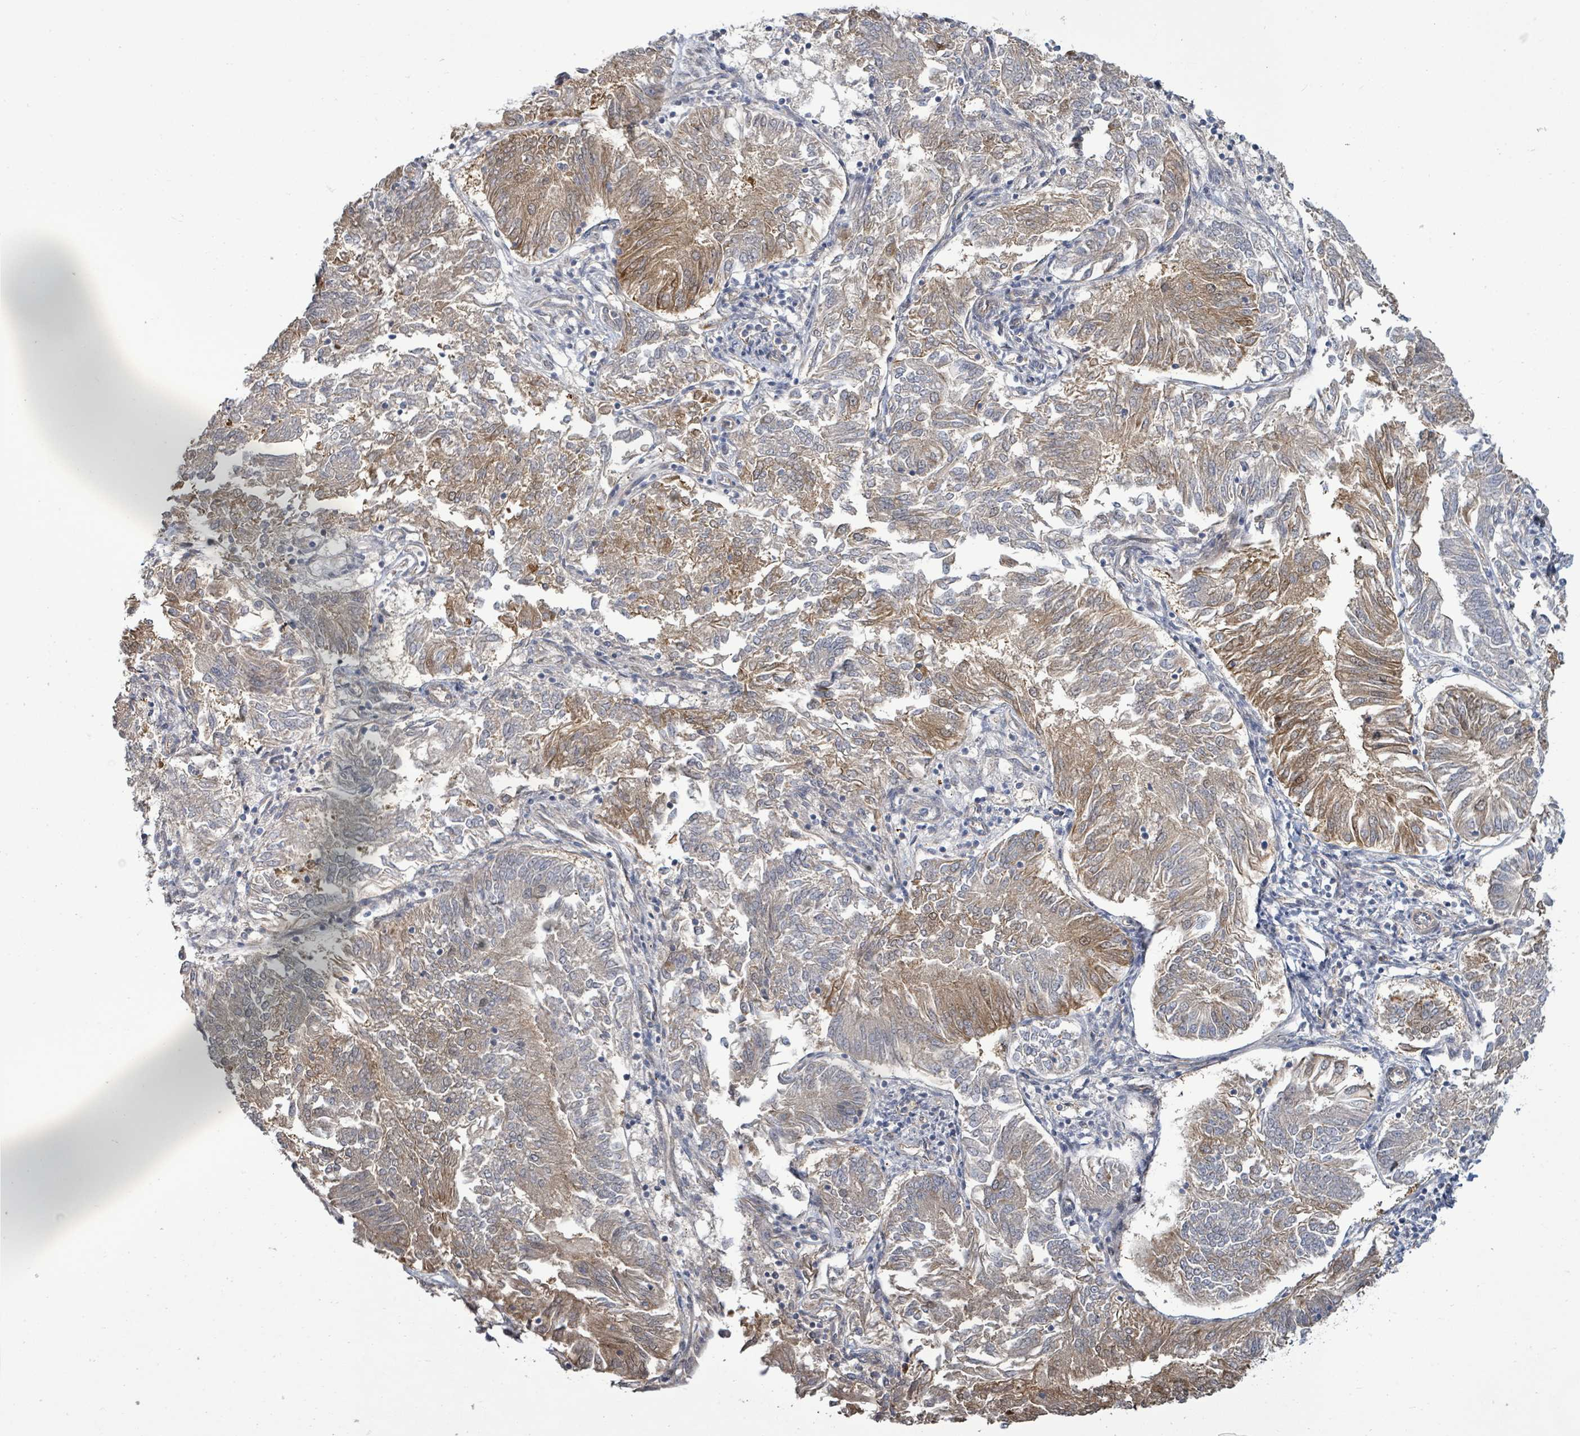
{"staining": {"intensity": "moderate", "quantity": "25%-75%", "location": "cytoplasmic/membranous"}, "tissue": "endometrial cancer", "cell_type": "Tumor cells", "image_type": "cancer", "snomed": [{"axis": "morphology", "description": "Adenocarcinoma, NOS"}, {"axis": "topography", "description": "Endometrium"}], "caption": "Human endometrial adenocarcinoma stained for a protein (brown) demonstrates moderate cytoplasmic/membranous positive staining in about 25%-75% of tumor cells.", "gene": "KBTBD11", "patient": {"sex": "female", "age": 58}}